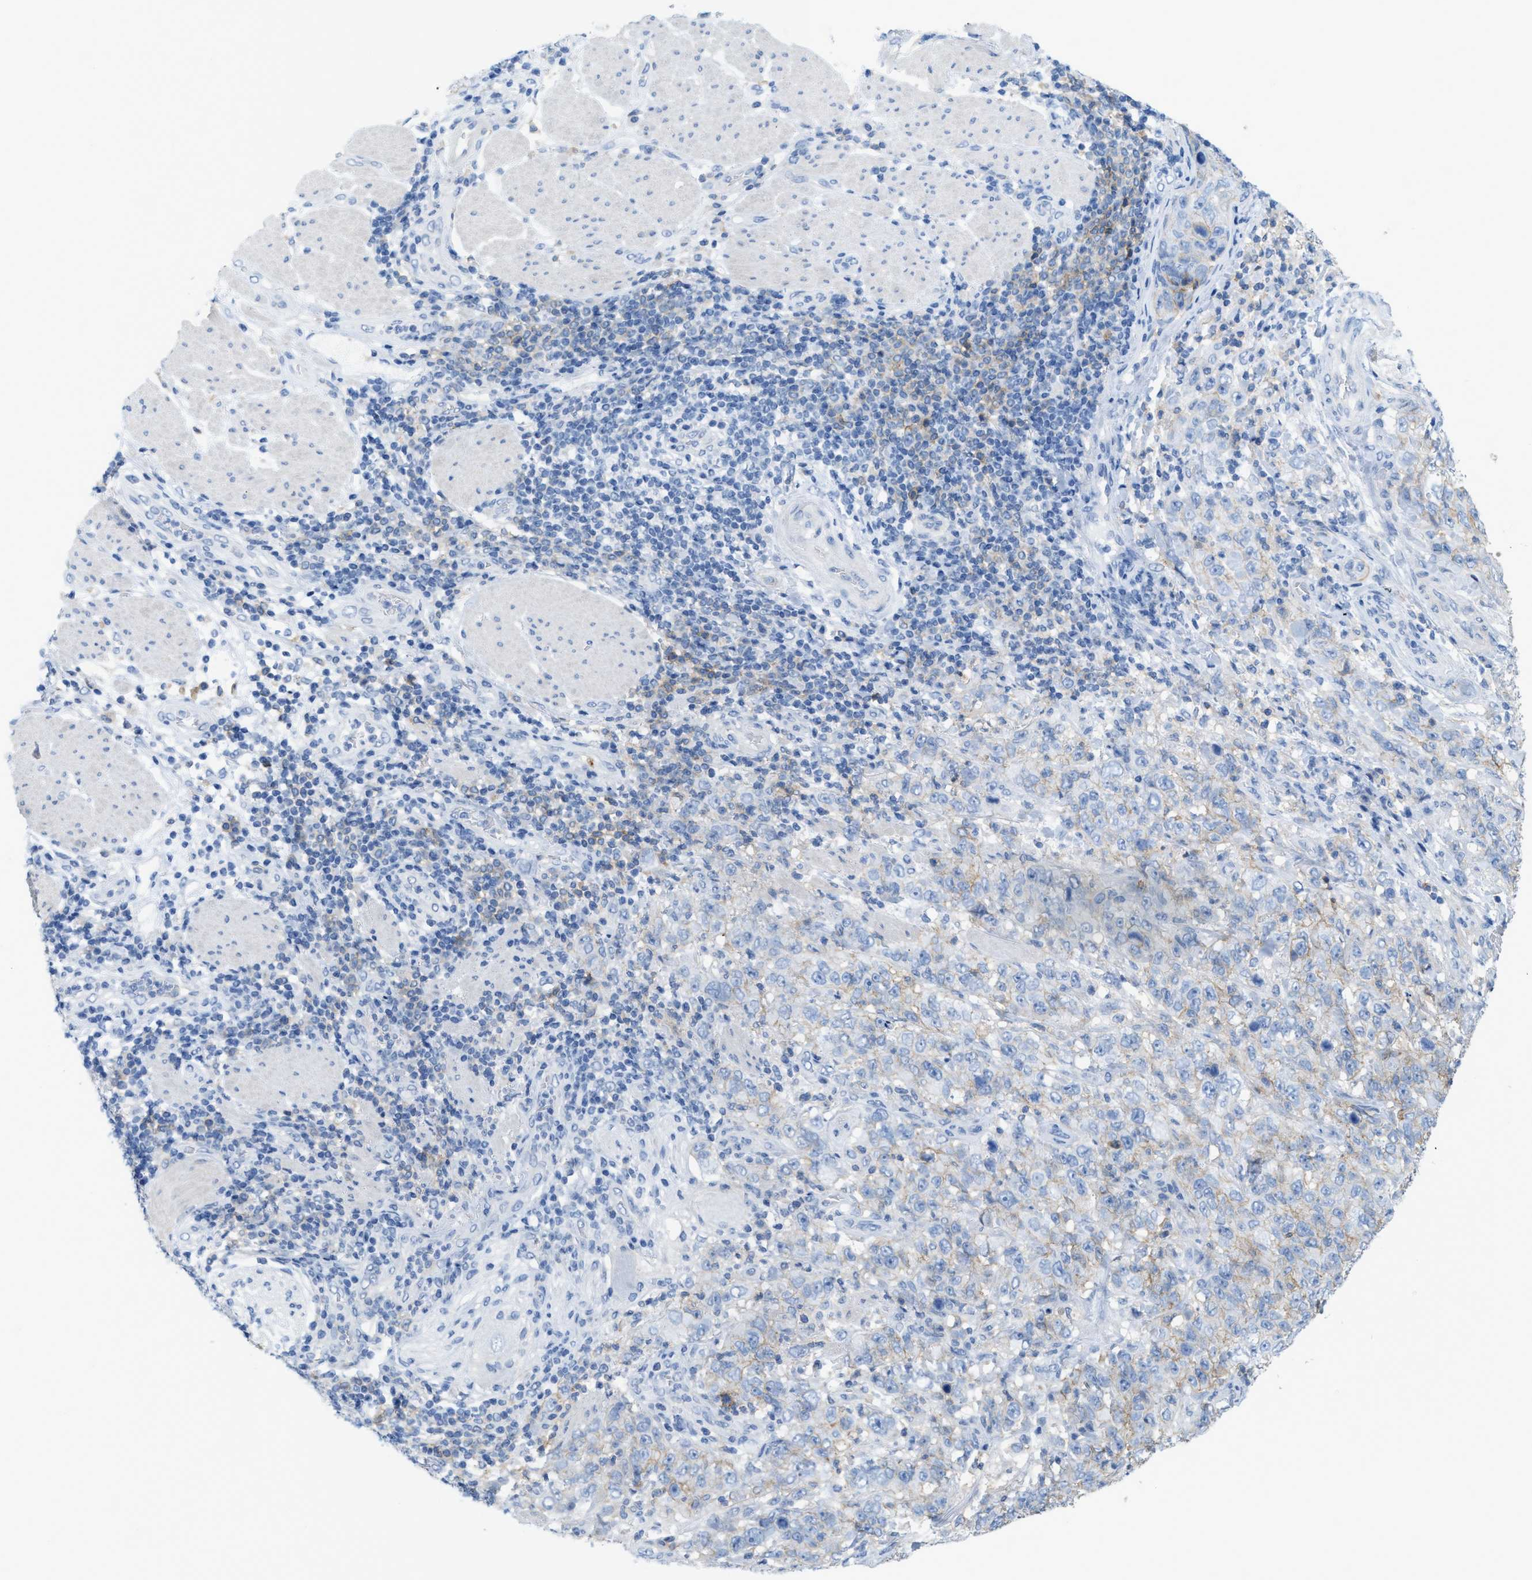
{"staining": {"intensity": "moderate", "quantity": "25%-75%", "location": "cytoplasmic/membranous"}, "tissue": "stomach cancer", "cell_type": "Tumor cells", "image_type": "cancer", "snomed": [{"axis": "morphology", "description": "Adenocarcinoma, NOS"}, {"axis": "topography", "description": "Stomach"}], "caption": "Stomach cancer stained with a protein marker exhibits moderate staining in tumor cells.", "gene": "SLC3A2", "patient": {"sex": "male", "age": 48}}